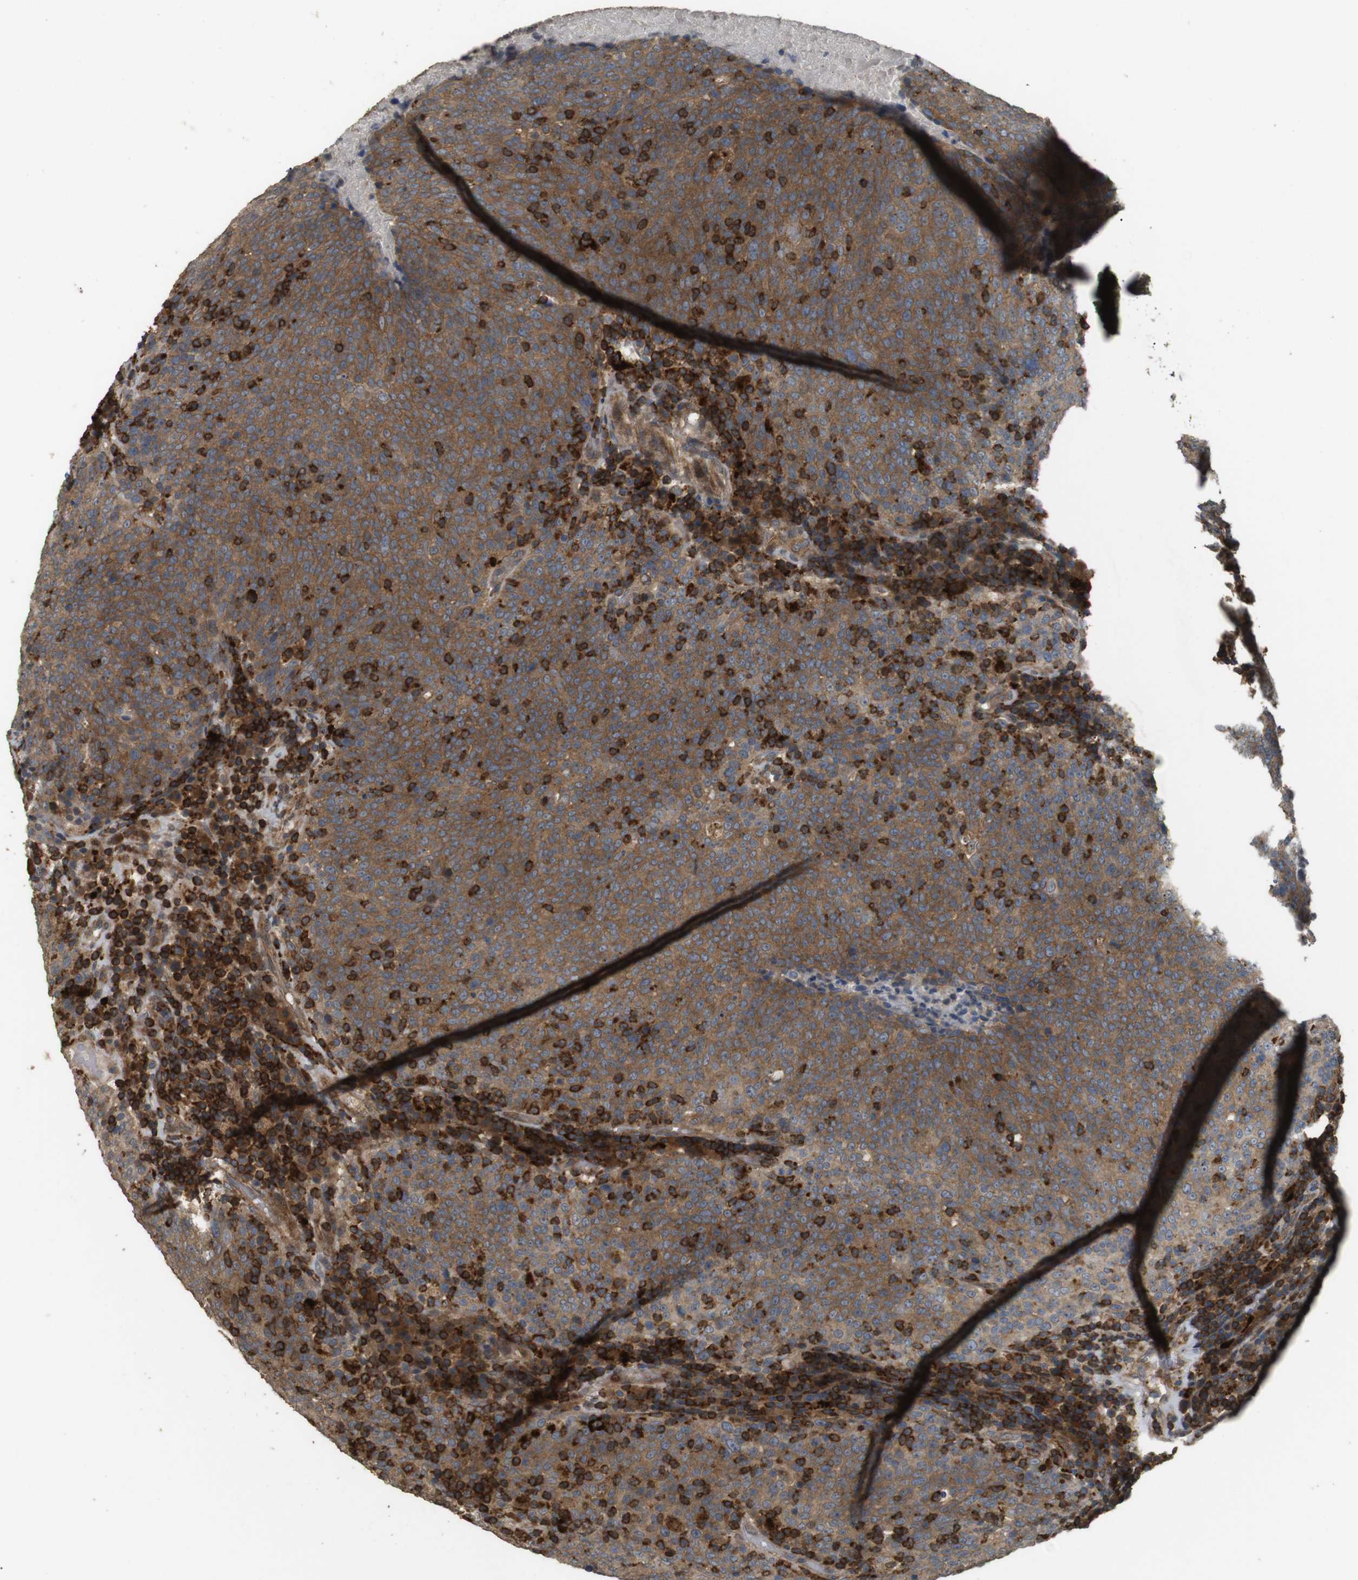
{"staining": {"intensity": "moderate", "quantity": ">75%", "location": "cytoplasmic/membranous"}, "tissue": "head and neck cancer", "cell_type": "Tumor cells", "image_type": "cancer", "snomed": [{"axis": "morphology", "description": "Squamous cell carcinoma, NOS"}, {"axis": "morphology", "description": "Squamous cell carcinoma, metastatic, NOS"}, {"axis": "topography", "description": "Lymph node"}, {"axis": "topography", "description": "Head-Neck"}], "caption": "IHC (DAB) staining of head and neck cancer displays moderate cytoplasmic/membranous protein staining in about >75% of tumor cells.", "gene": "KSR1", "patient": {"sex": "male", "age": 62}}